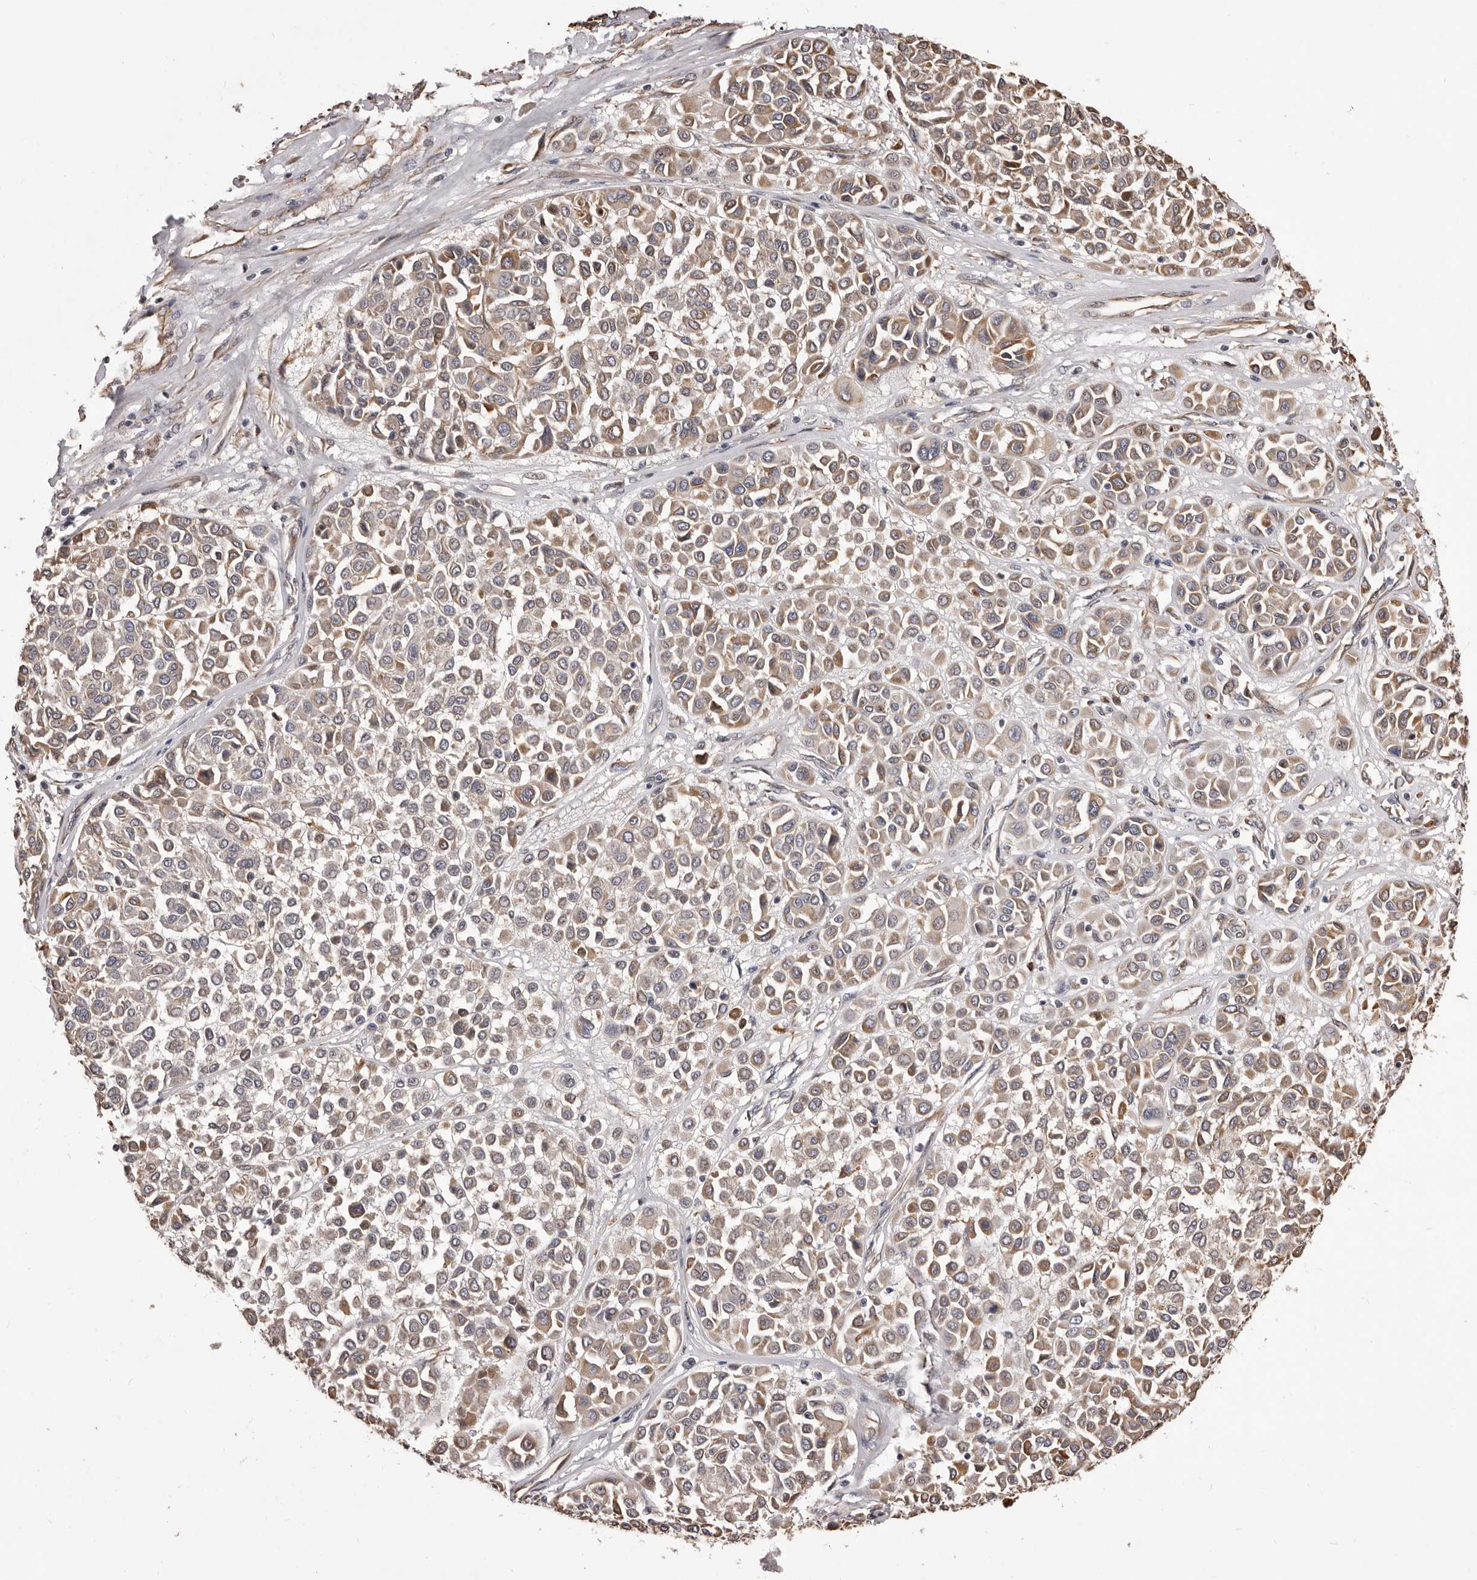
{"staining": {"intensity": "weak", "quantity": "25%-75%", "location": "cytoplasmic/membranous"}, "tissue": "melanoma", "cell_type": "Tumor cells", "image_type": "cancer", "snomed": [{"axis": "morphology", "description": "Malignant melanoma, Metastatic site"}, {"axis": "topography", "description": "Soft tissue"}], "caption": "Immunohistochemical staining of human melanoma displays low levels of weak cytoplasmic/membranous protein expression in about 25%-75% of tumor cells.", "gene": "ALPK1", "patient": {"sex": "male", "age": 41}}